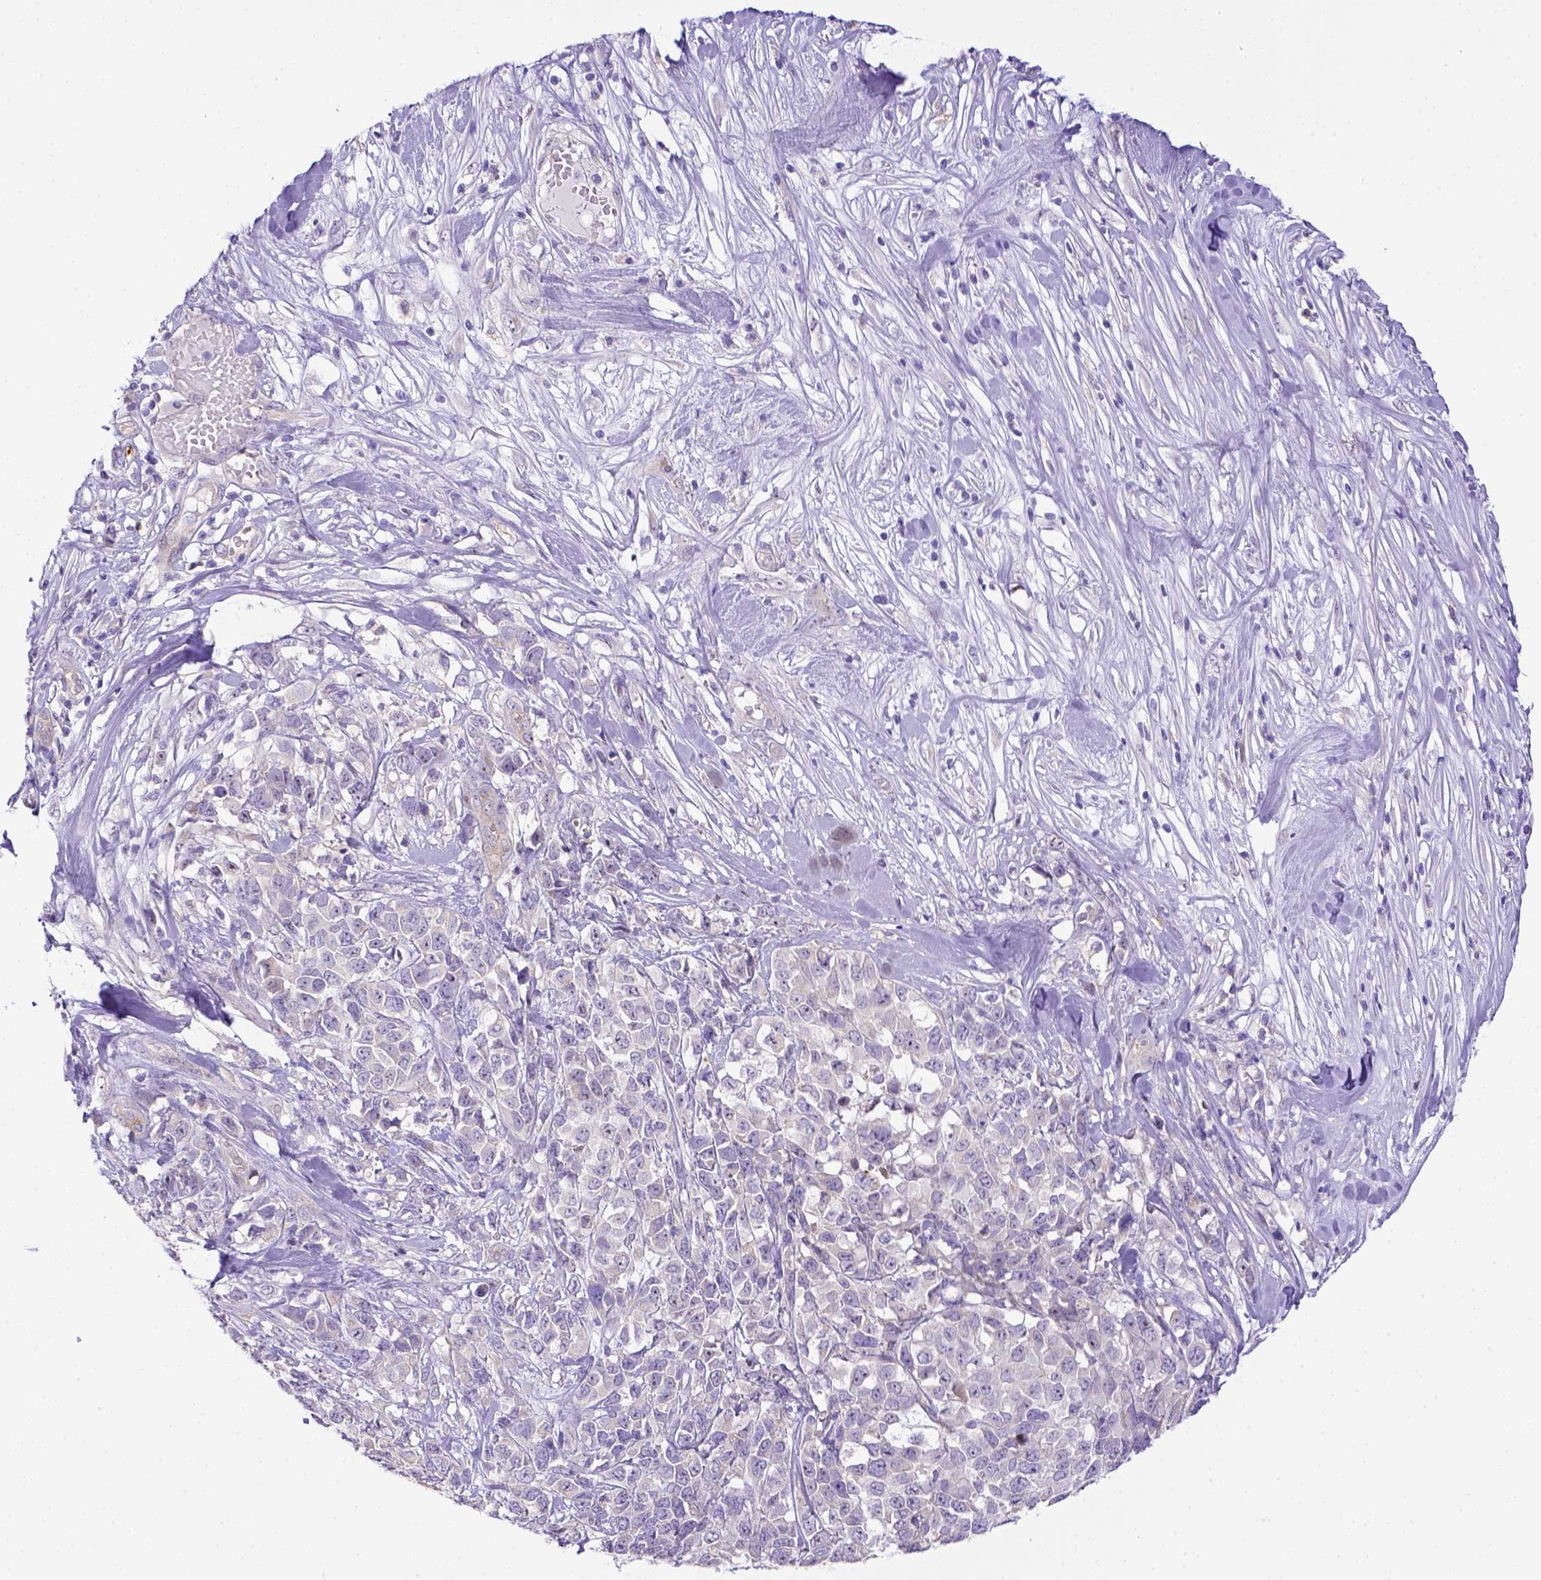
{"staining": {"intensity": "negative", "quantity": "none", "location": "none"}, "tissue": "melanoma", "cell_type": "Tumor cells", "image_type": "cancer", "snomed": [{"axis": "morphology", "description": "Malignant melanoma, Metastatic site"}, {"axis": "topography", "description": "Skin"}], "caption": "This is a micrograph of immunohistochemistry staining of melanoma, which shows no expression in tumor cells.", "gene": "CD40", "patient": {"sex": "male", "age": 84}}